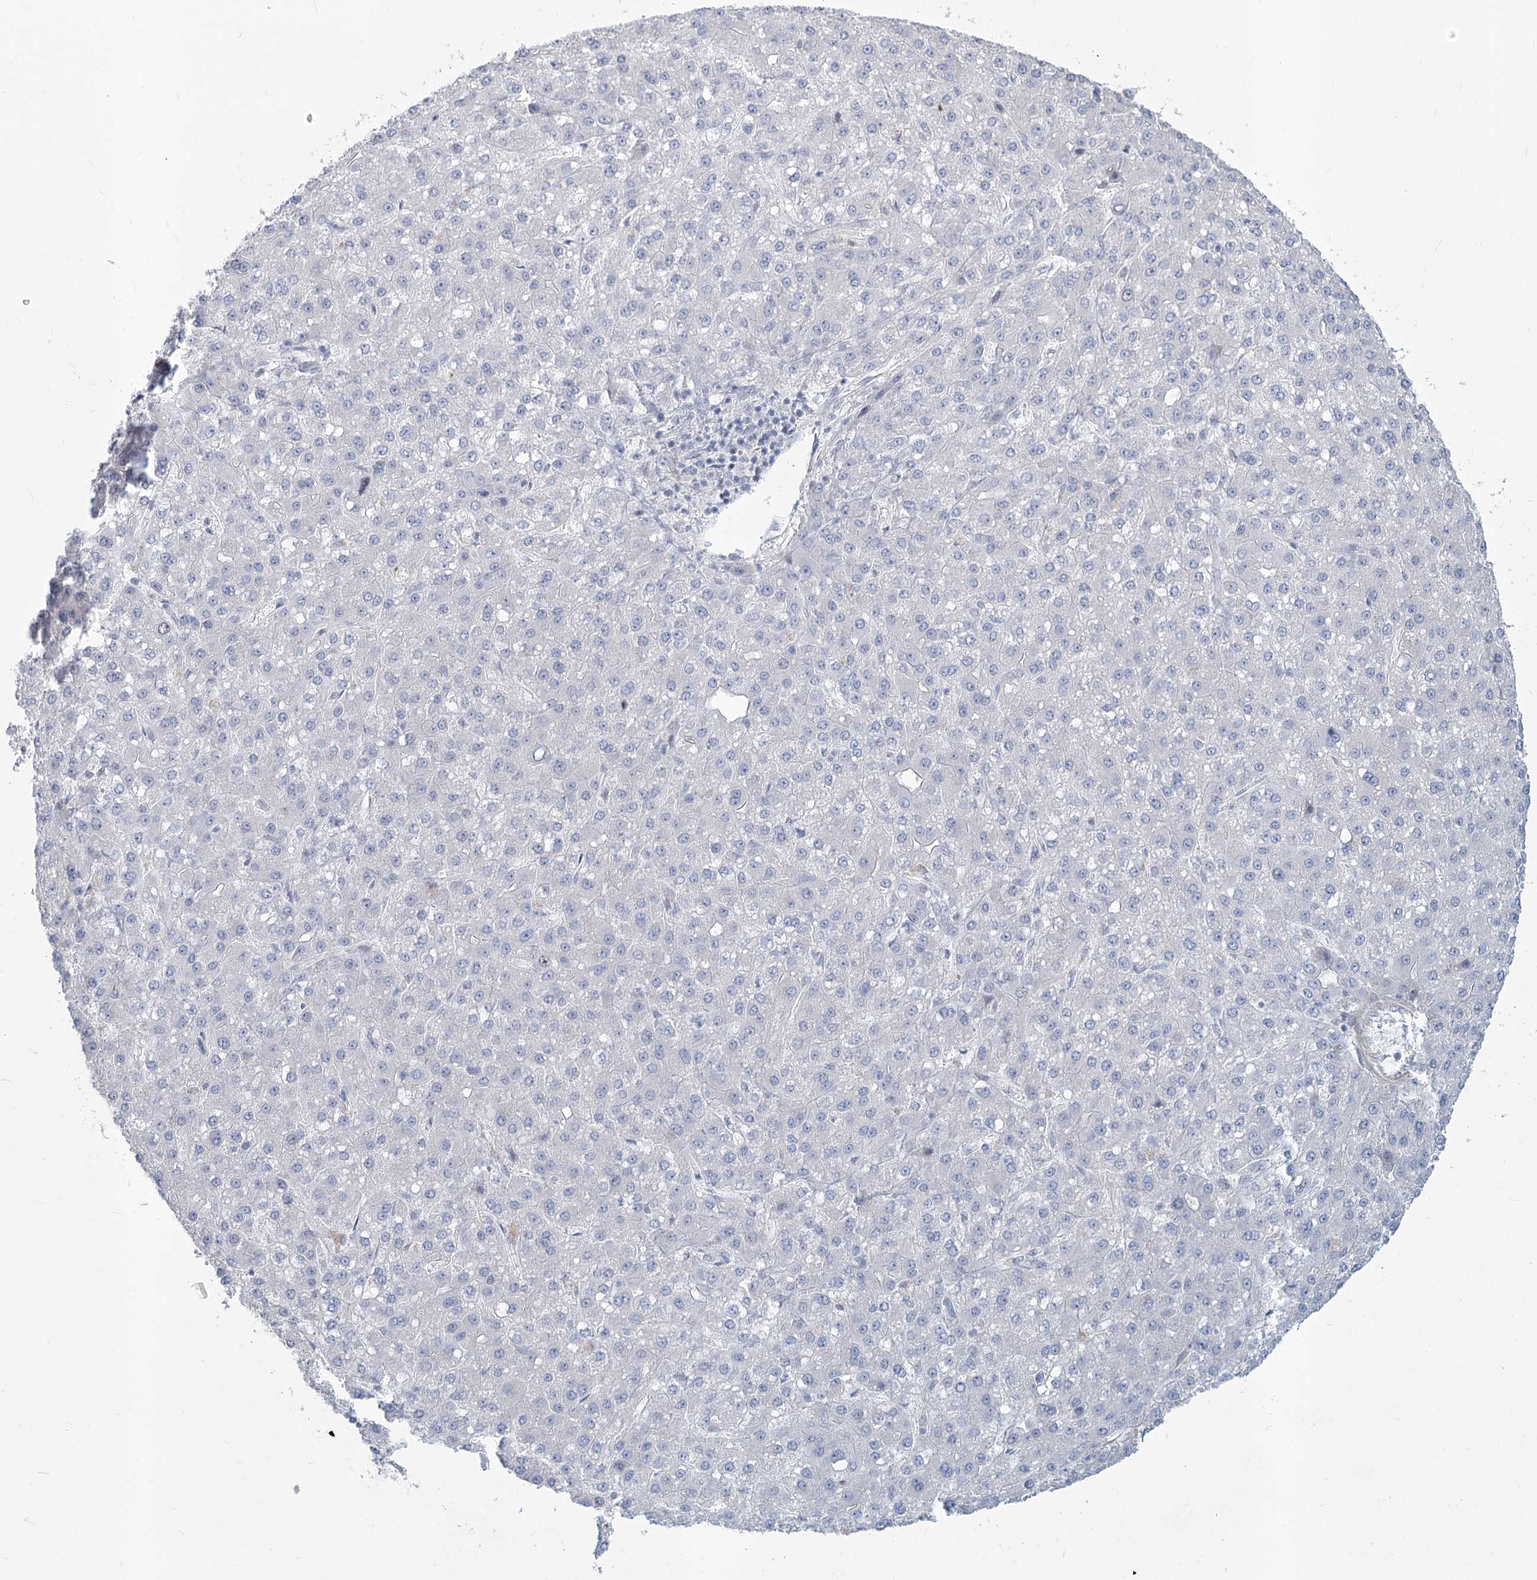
{"staining": {"intensity": "negative", "quantity": "none", "location": "none"}, "tissue": "liver cancer", "cell_type": "Tumor cells", "image_type": "cancer", "snomed": [{"axis": "morphology", "description": "Carcinoma, Hepatocellular, NOS"}, {"axis": "topography", "description": "Liver"}], "caption": "Tumor cells show no significant protein staining in hepatocellular carcinoma (liver).", "gene": "ABITRAM", "patient": {"sex": "male", "age": 67}}